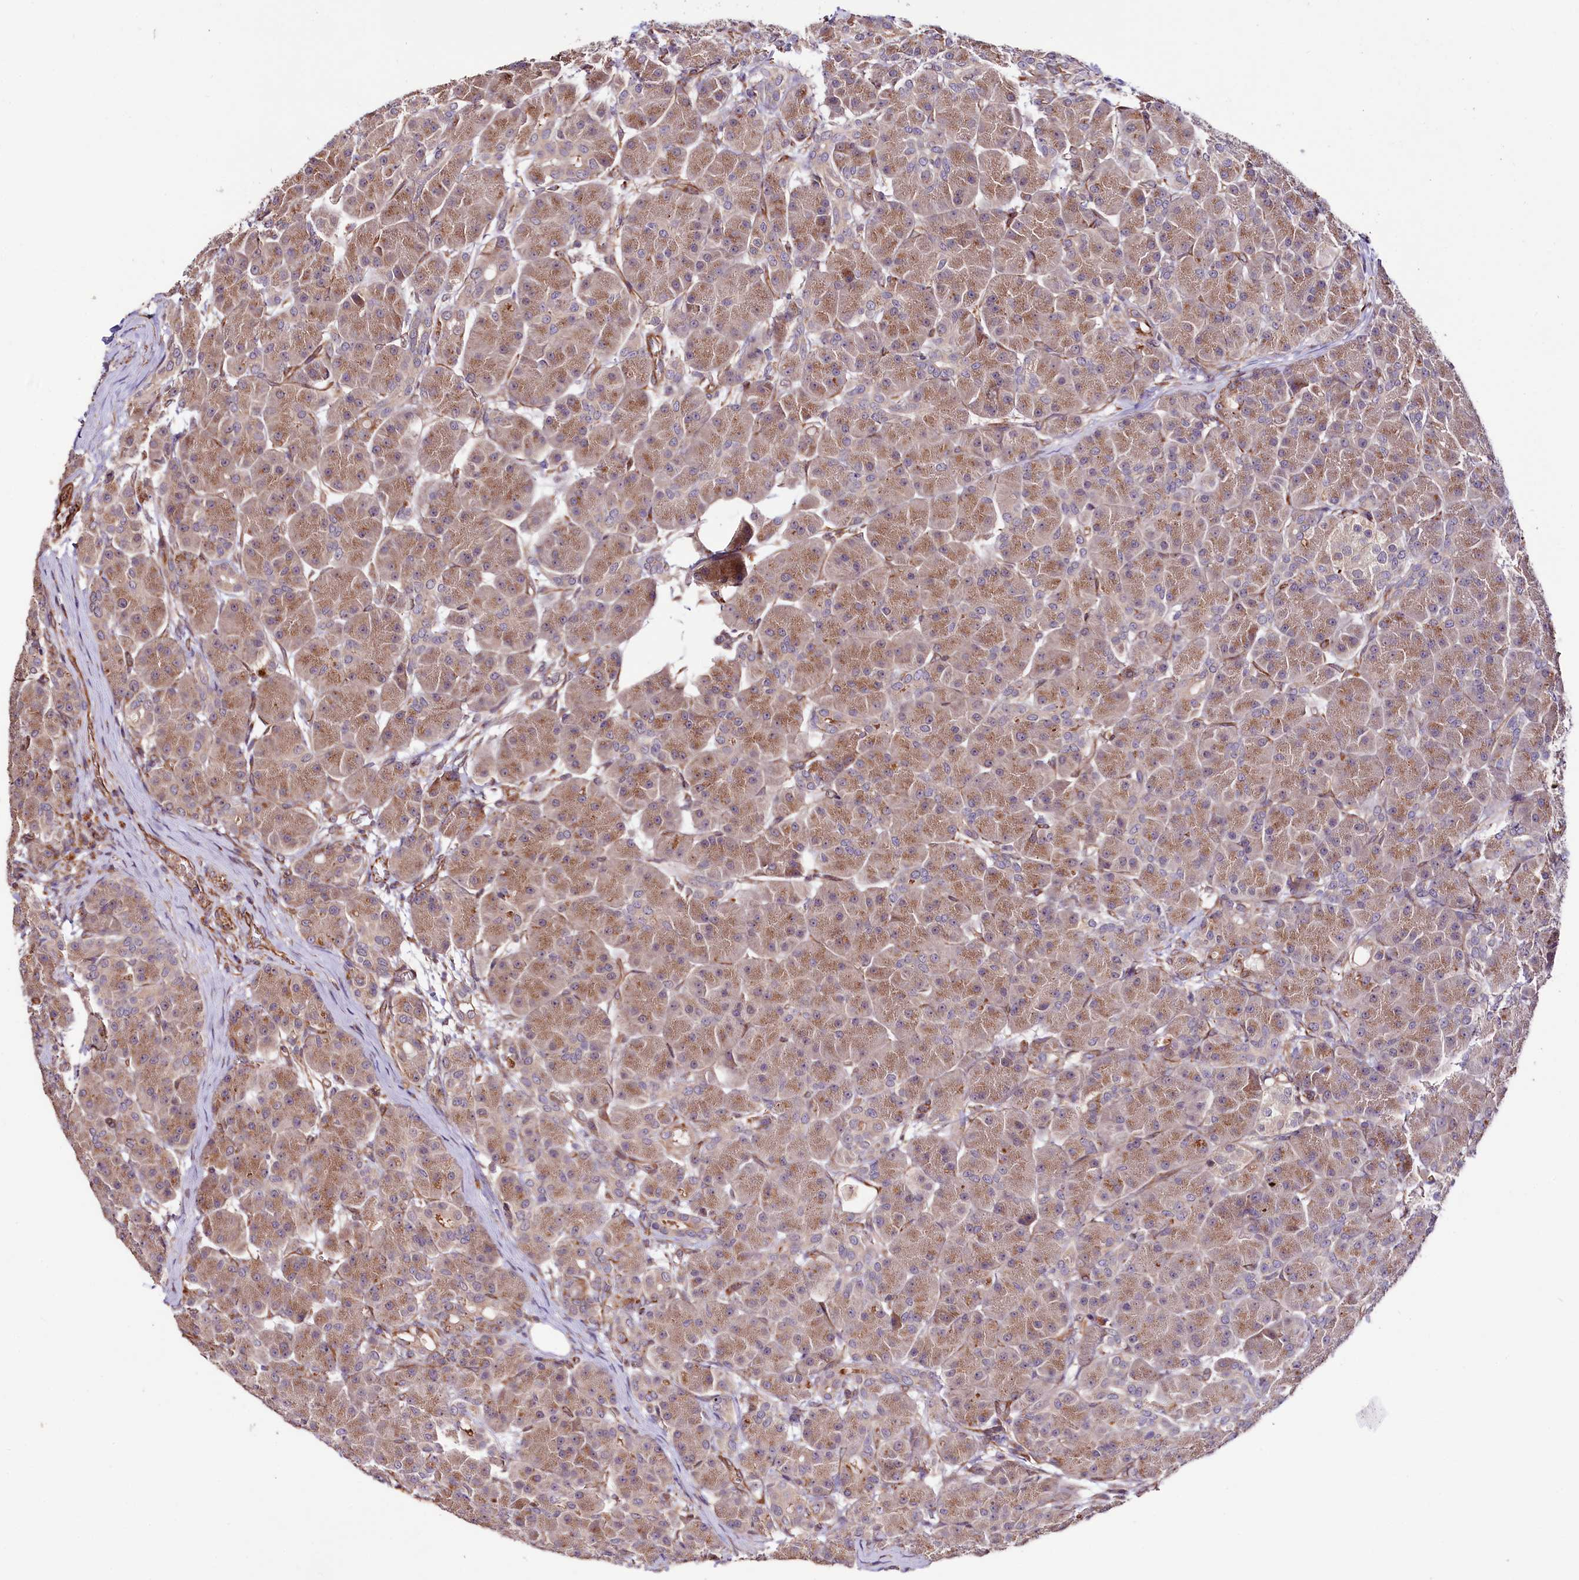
{"staining": {"intensity": "moderate", "quantity": ">75%", "location": "cytoplasmic/membranous"}, "tissue": "pancreas", "cell_type": "Exocrine glandular cells", "image_type": "normal", "snomed": [{"axis": "morphology", "description": "Normal tissue, NOS"}, {"axis": "topography", "description": "Pancreas"}], "caption": "Immunohistochemical staining of benign human pancreas displays moderate cytoplasmic/membranous protein positivity in about >75% of exocrine glandular cells.", "gene": "TTC12", "patient": {"sex": "male", "age": 63}}